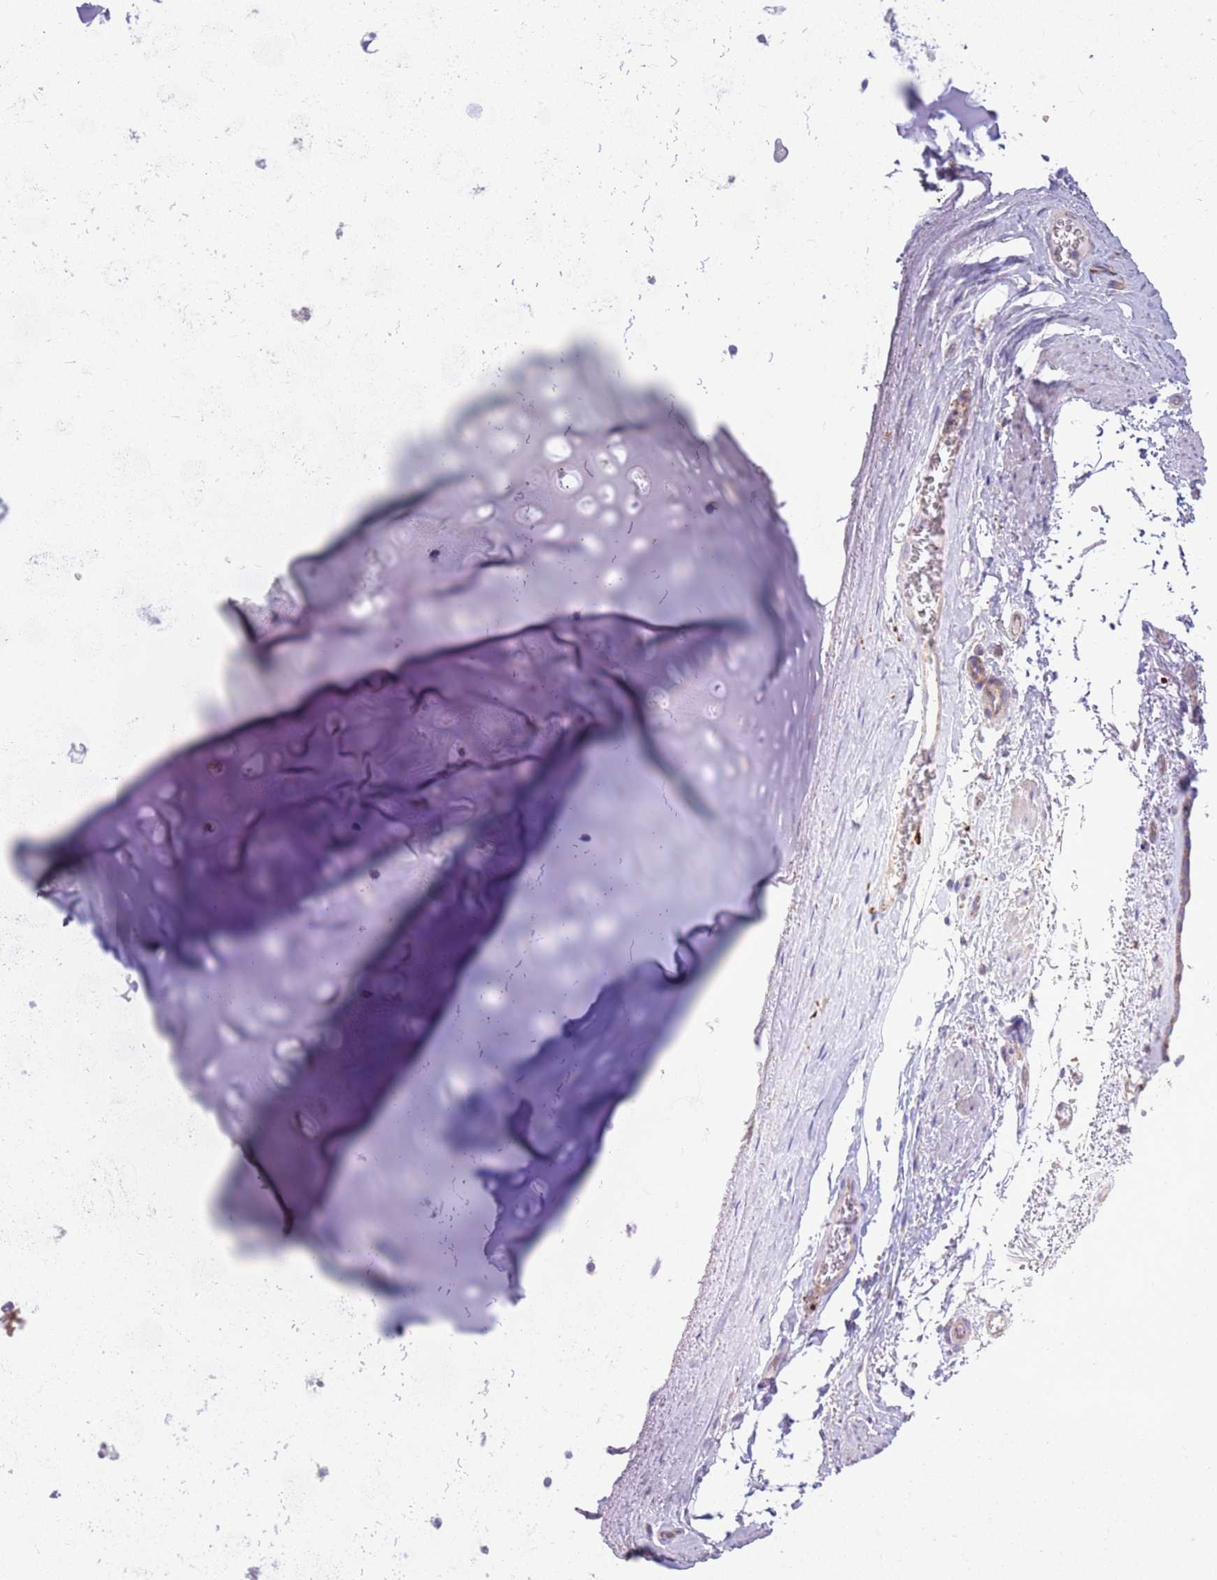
{"staining": {"intensity": "negative", "quantity": "none", "location": "none"}, "tissue": "adipose tissue", "cell_type": "Adipocytes", "image_type": "normal", "snomed": [{"axis": "morphology", "description": "Normal tissue, NOS"}, {"axis": "topography", "description": "Cartilage tissue"}], "caption": "DAB immunohistochemical staining of normal human adipose tissue demonstrates no significant positivity in adipocytes.", "gene": "SNX6", "patient": {"sex": "male", "age": 66}}